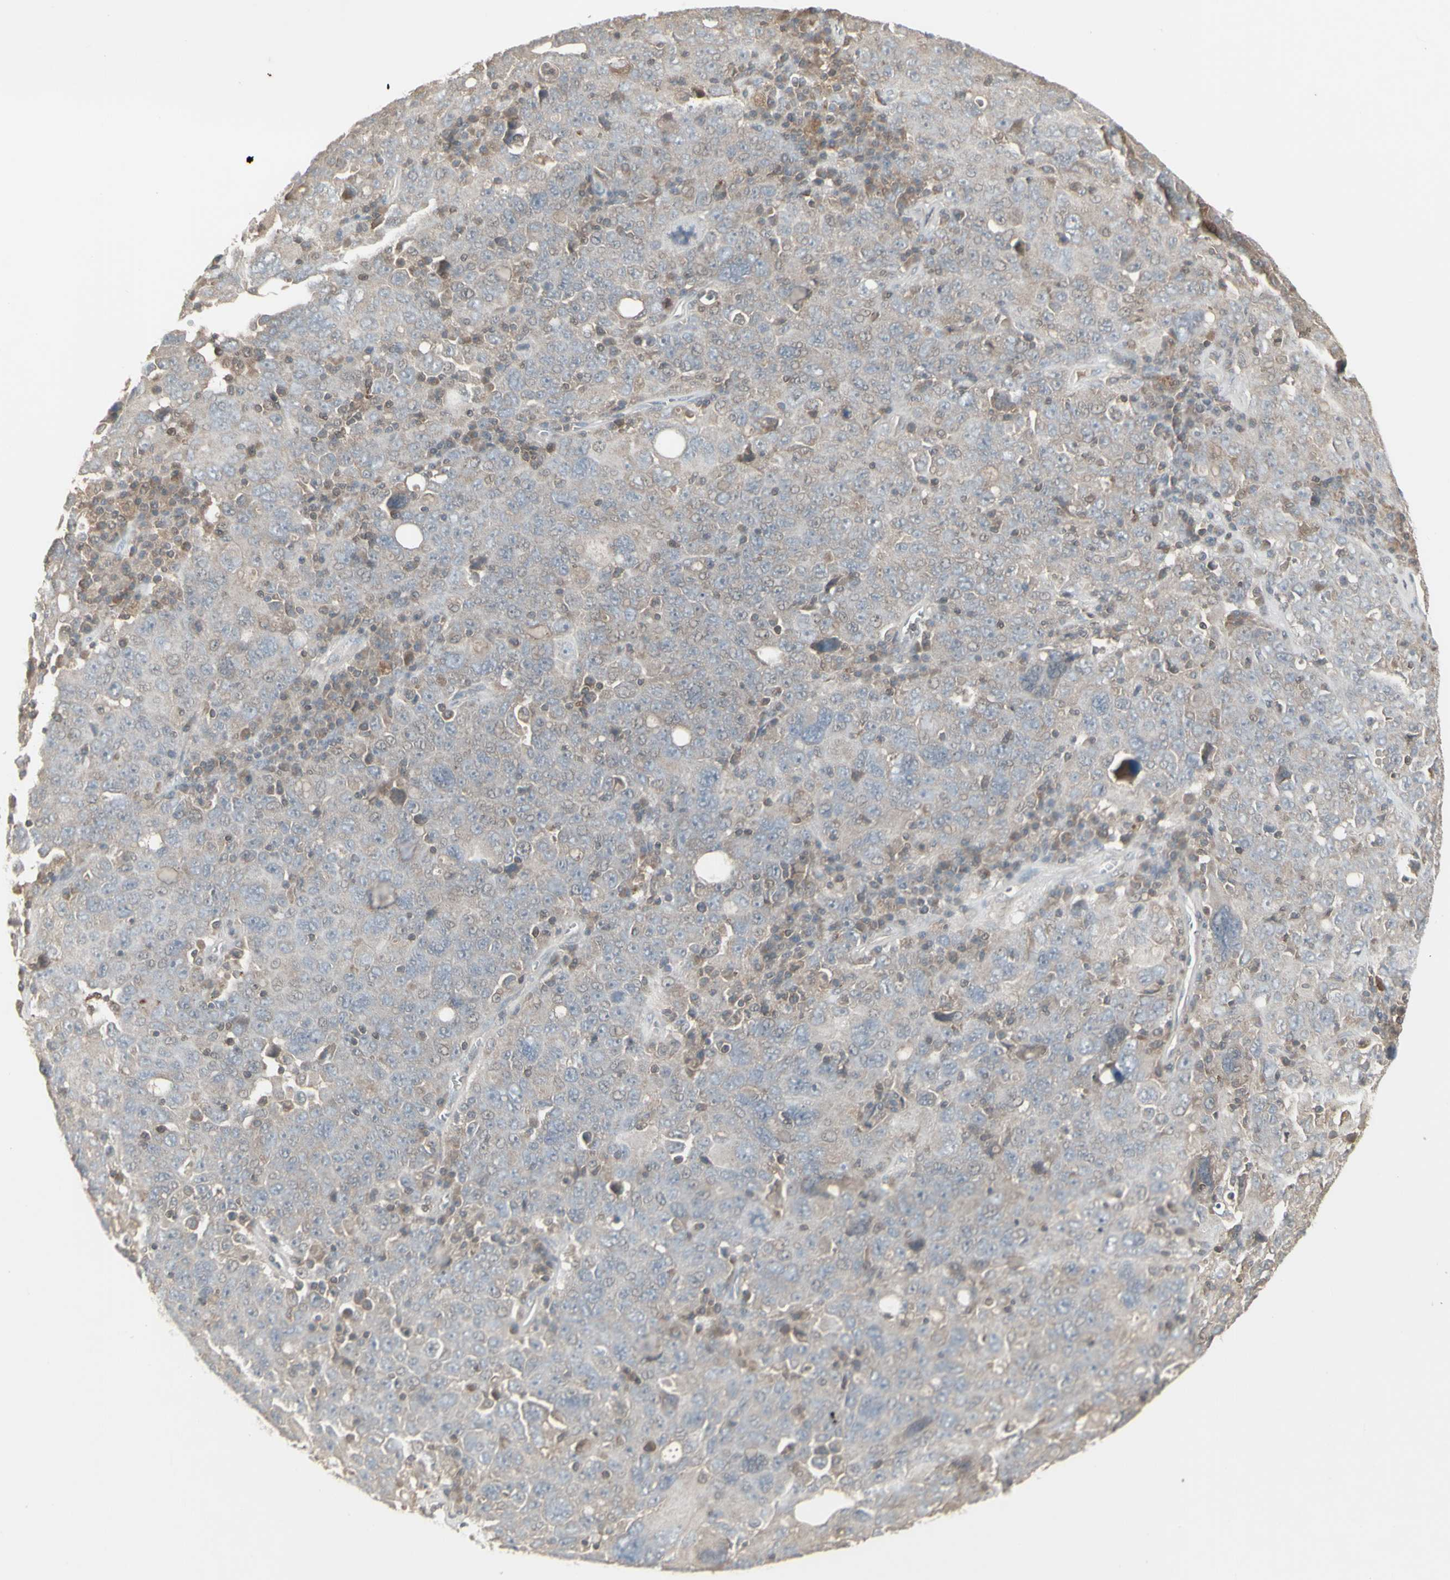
{"staining": {"intensity": "negative", "quantity": "none", "location": "none"}, "tissue": "ovarian cancer", "cell_type": "Tumor cells", "image_type": "cancer", "snomed": [{"axis": "morphology", "description": "Carcinoma, endometroid"}, {"axis": "topography", "description": "Ovary"}], "caption": "High magnification brightfield microscopy of ovarian cancer stained with DAB (brown) and counterstained with hematoxylin (blue): tumor cells show no significant expression. (Immunohistochemistry, brightfield microscopy, high magnification).", "gene": "CSK", "patient": {"sex": "female", "age": 62}}